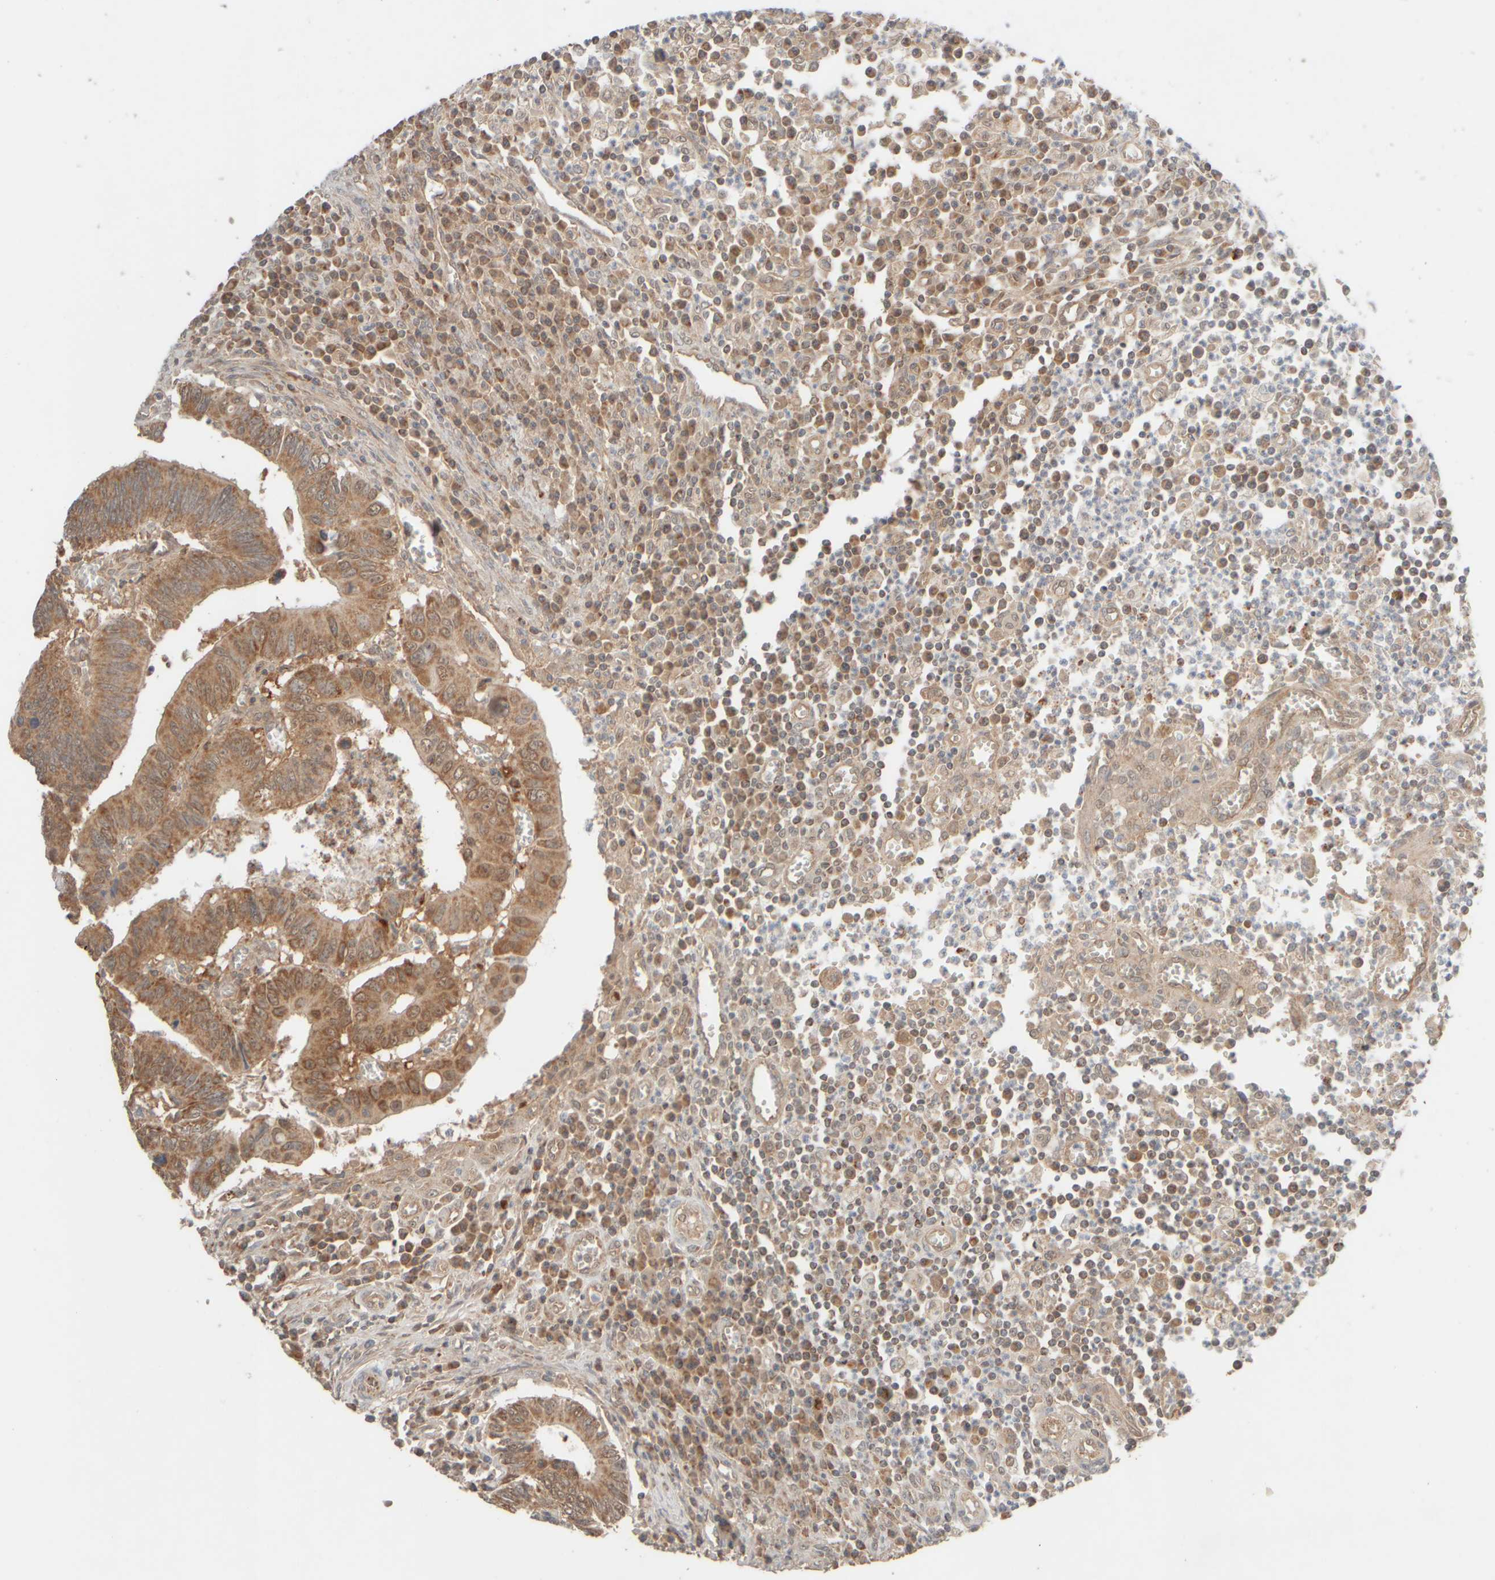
{"staining": {"intensity": "moderate", "quantity": ">75%", "location": "cytoplasmic/membranous"}, "tissue": "colorectal cancer", "cell_type": "Tumor cells", "image_type": "cancer", "snomed": [{"axis": "morphology", "description": "Inflammation, NOS"}, {"axis": "morphology", "description": "Adenocarcinoma, NOS"}, {"axis": "topography", "description": "Colon"}], "caption": "This image demonstrates immunohistochemistry (IHC) staining of colorectal cancer, with medium moderate cytoplasmic/membranous positivity in about >75% of tumor cells.", "gene": "EIF2B3", "patient": {"sex": "male", "age": 72}}